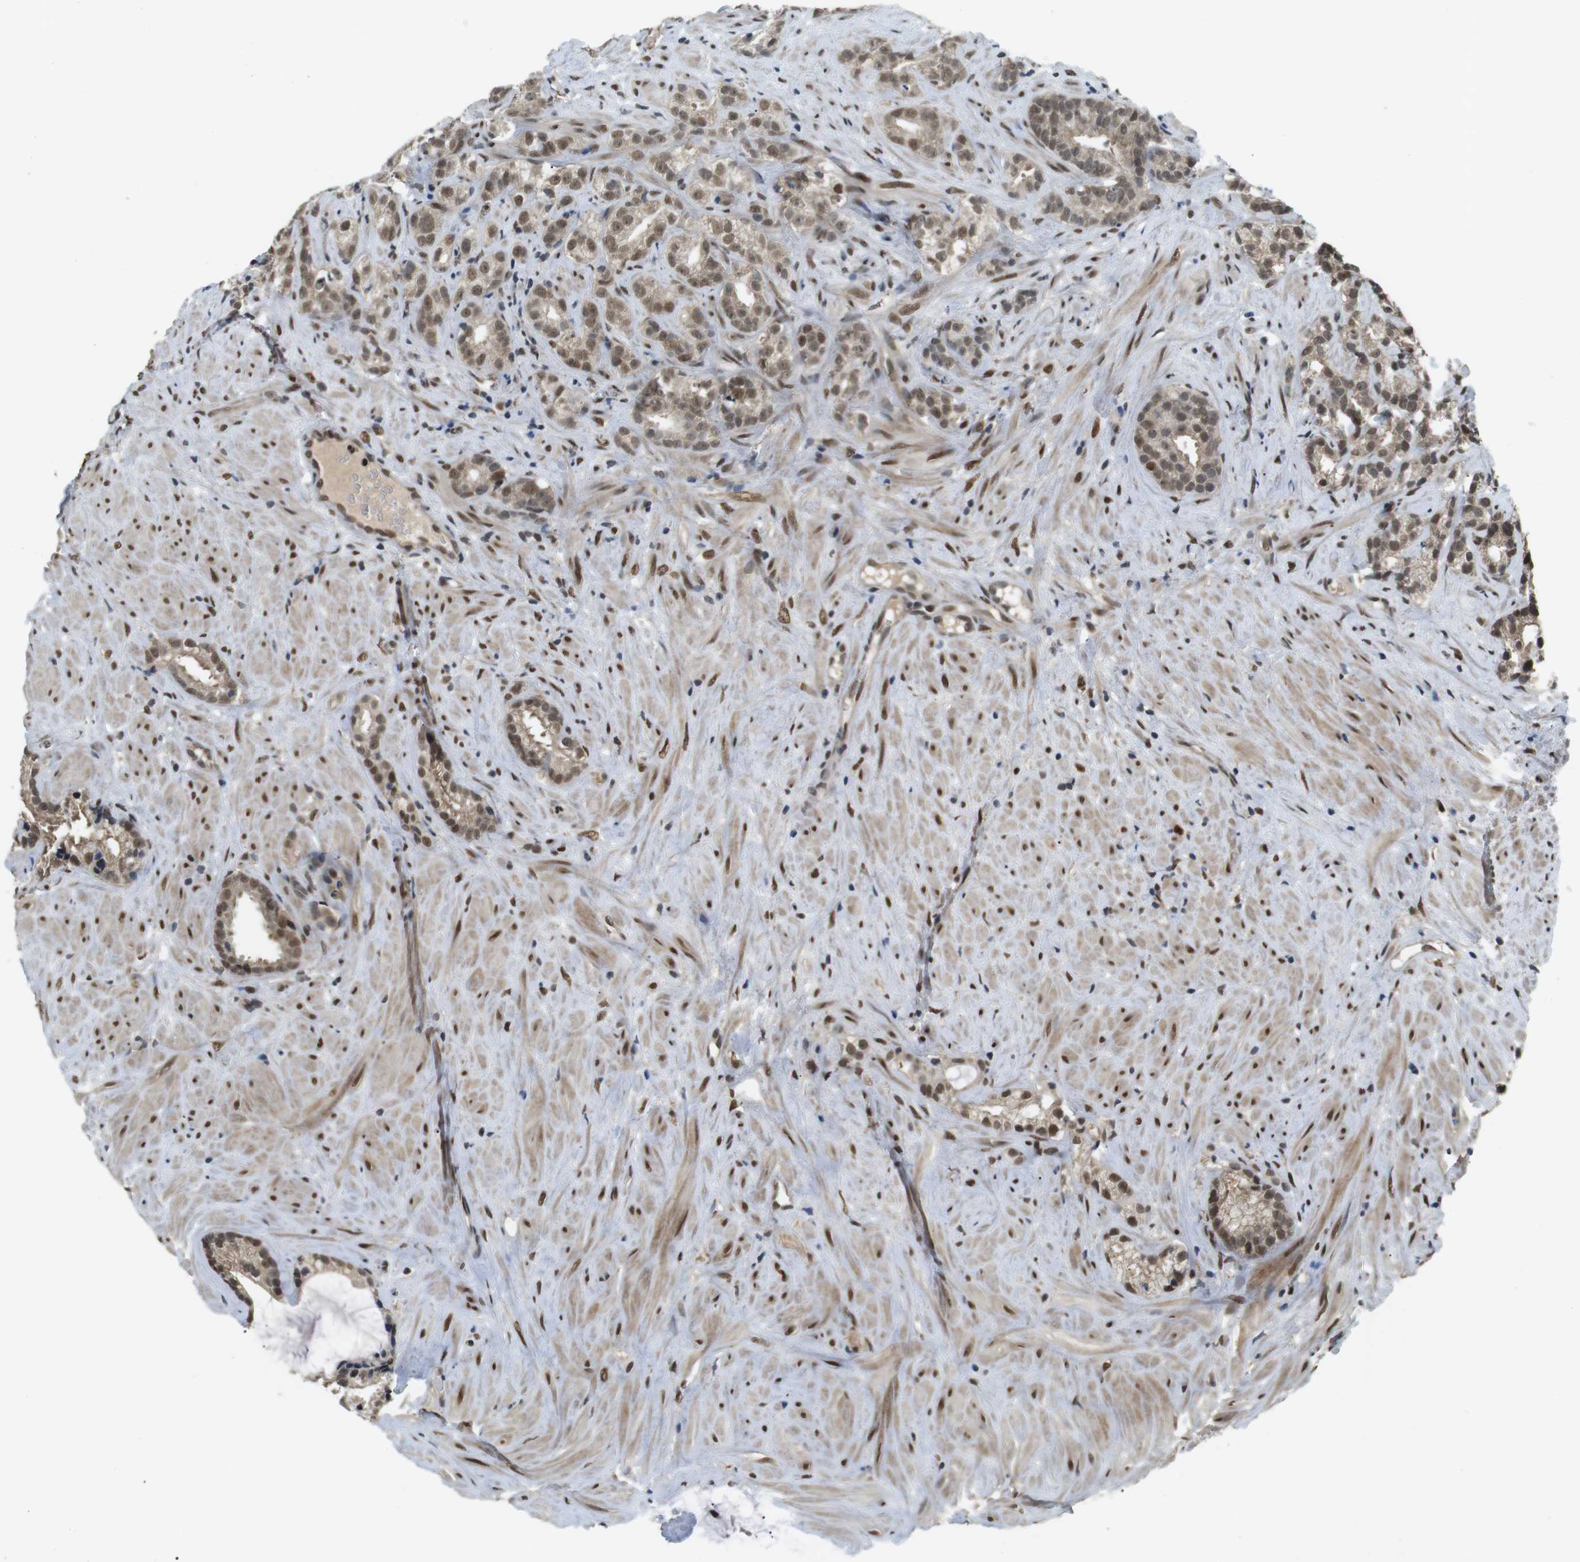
{"staining": {"intensity": "moderate", "quantity": "25%-75%", "location": "cytoplasmic/membranous,nuclear"}, "tissue": "prostate cancer", "cell_type": "Tumor cells", "image_type": "cancer", "snomed": [{"axis": "morphology", "description": "Adenocarcinoma, Low grade"}, {"axis": "topography", "description": "Prostate"}], "caption": "Prostate cancer (adenocarcinoma (low-grade)) stained for a protein reveals moderate cytoplasmic/membranous and nuclear positivity in tumor cells. The staining was performed using DAB to visualize the protein expression in brown, while the nuclei were stained in blue with hematoxylin (Magnification: 20x).", "gene": "ORAI3", "patient": {"sex": "male", "age": 89}}